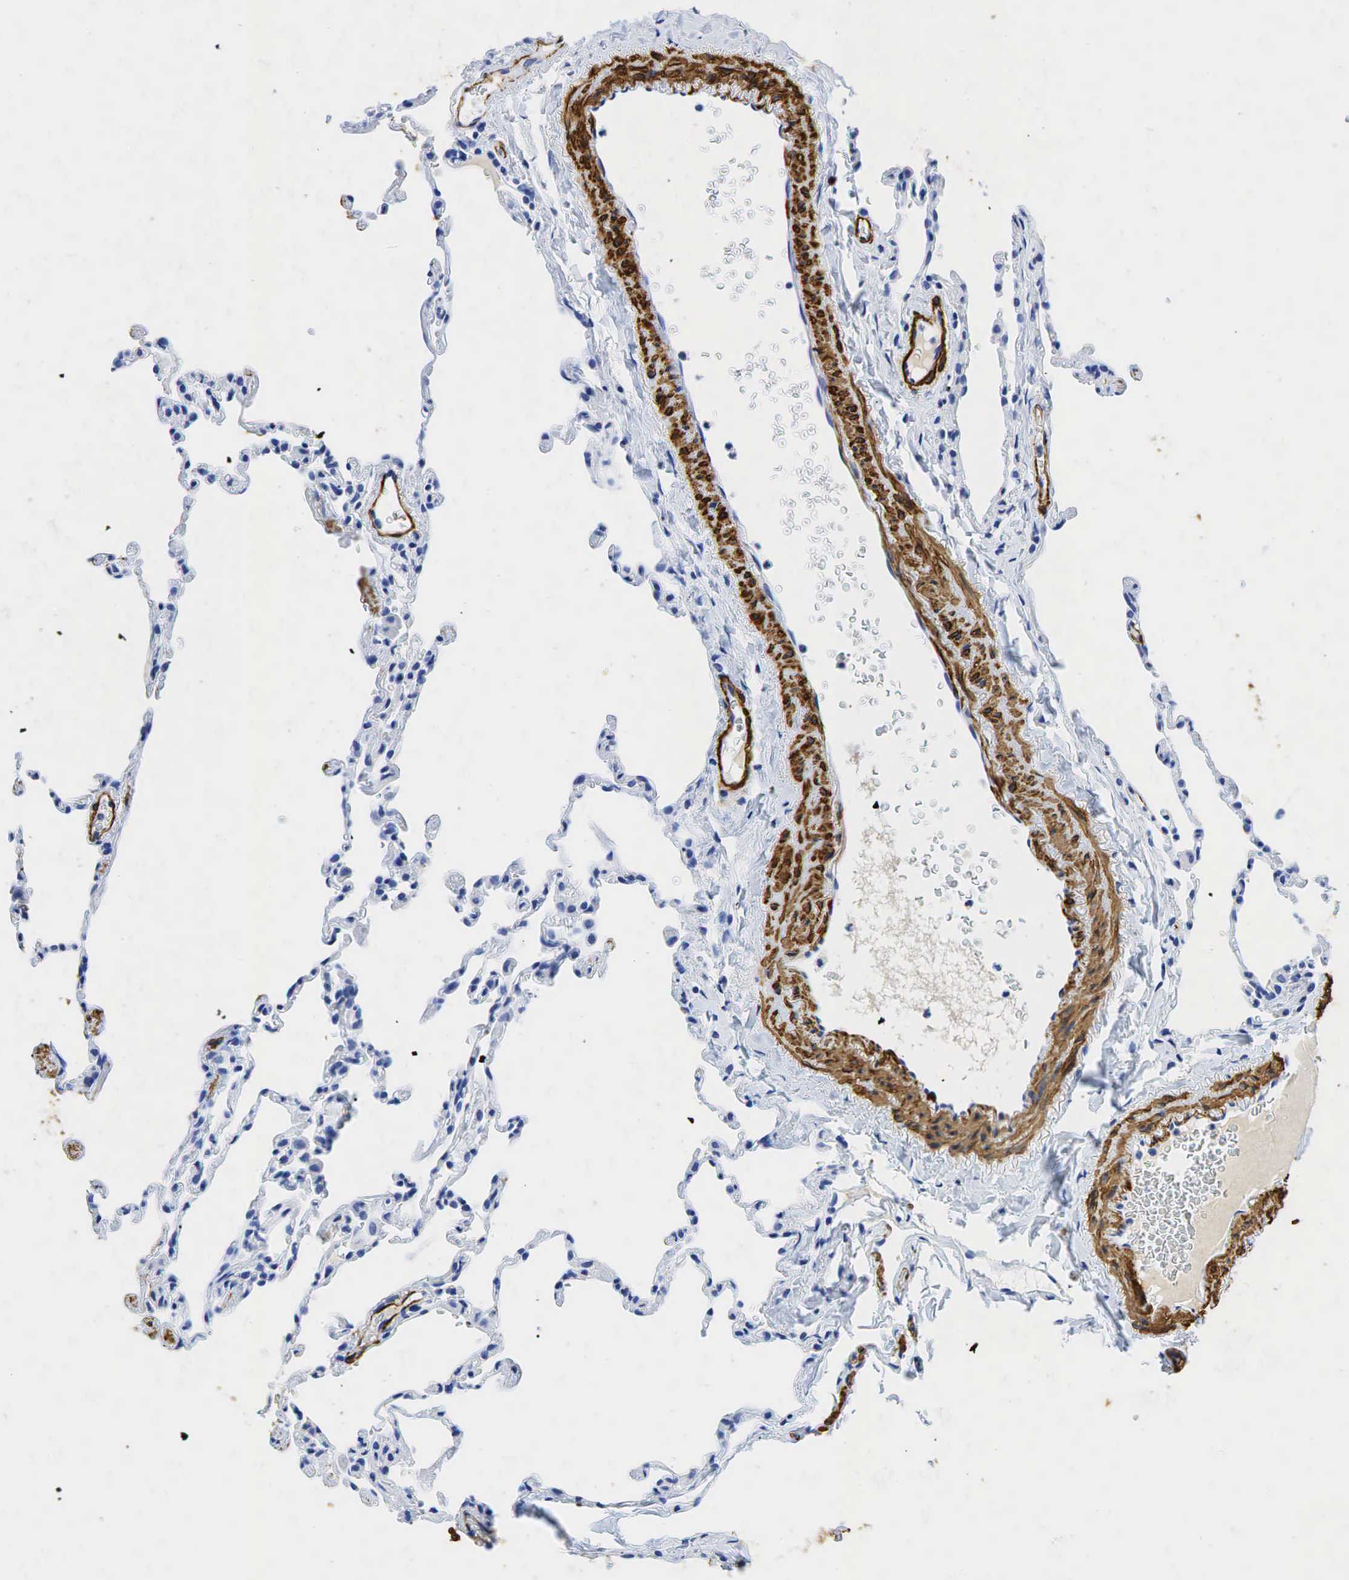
{"staining": {"intensity": "negative", "quantity": "none", "location": "none"}, "tissue": "lung", "cell_type": "Alveolar cells", "image_type": "normal", "snomed": [{"axis": "morphology", "description": "Normal tissue, NOS"}, {"axis": "topography", "description": "Lung"}], "caption": "The image demonstrates no significant positivity in alveolar cells of lung. (Stains: DAB IHC with hematoxylin counter stain, Microscopy: brightfield microscopy at high magnification).", "gene": "ACTA1", "patient": {"sex": "female", "age": 61}}